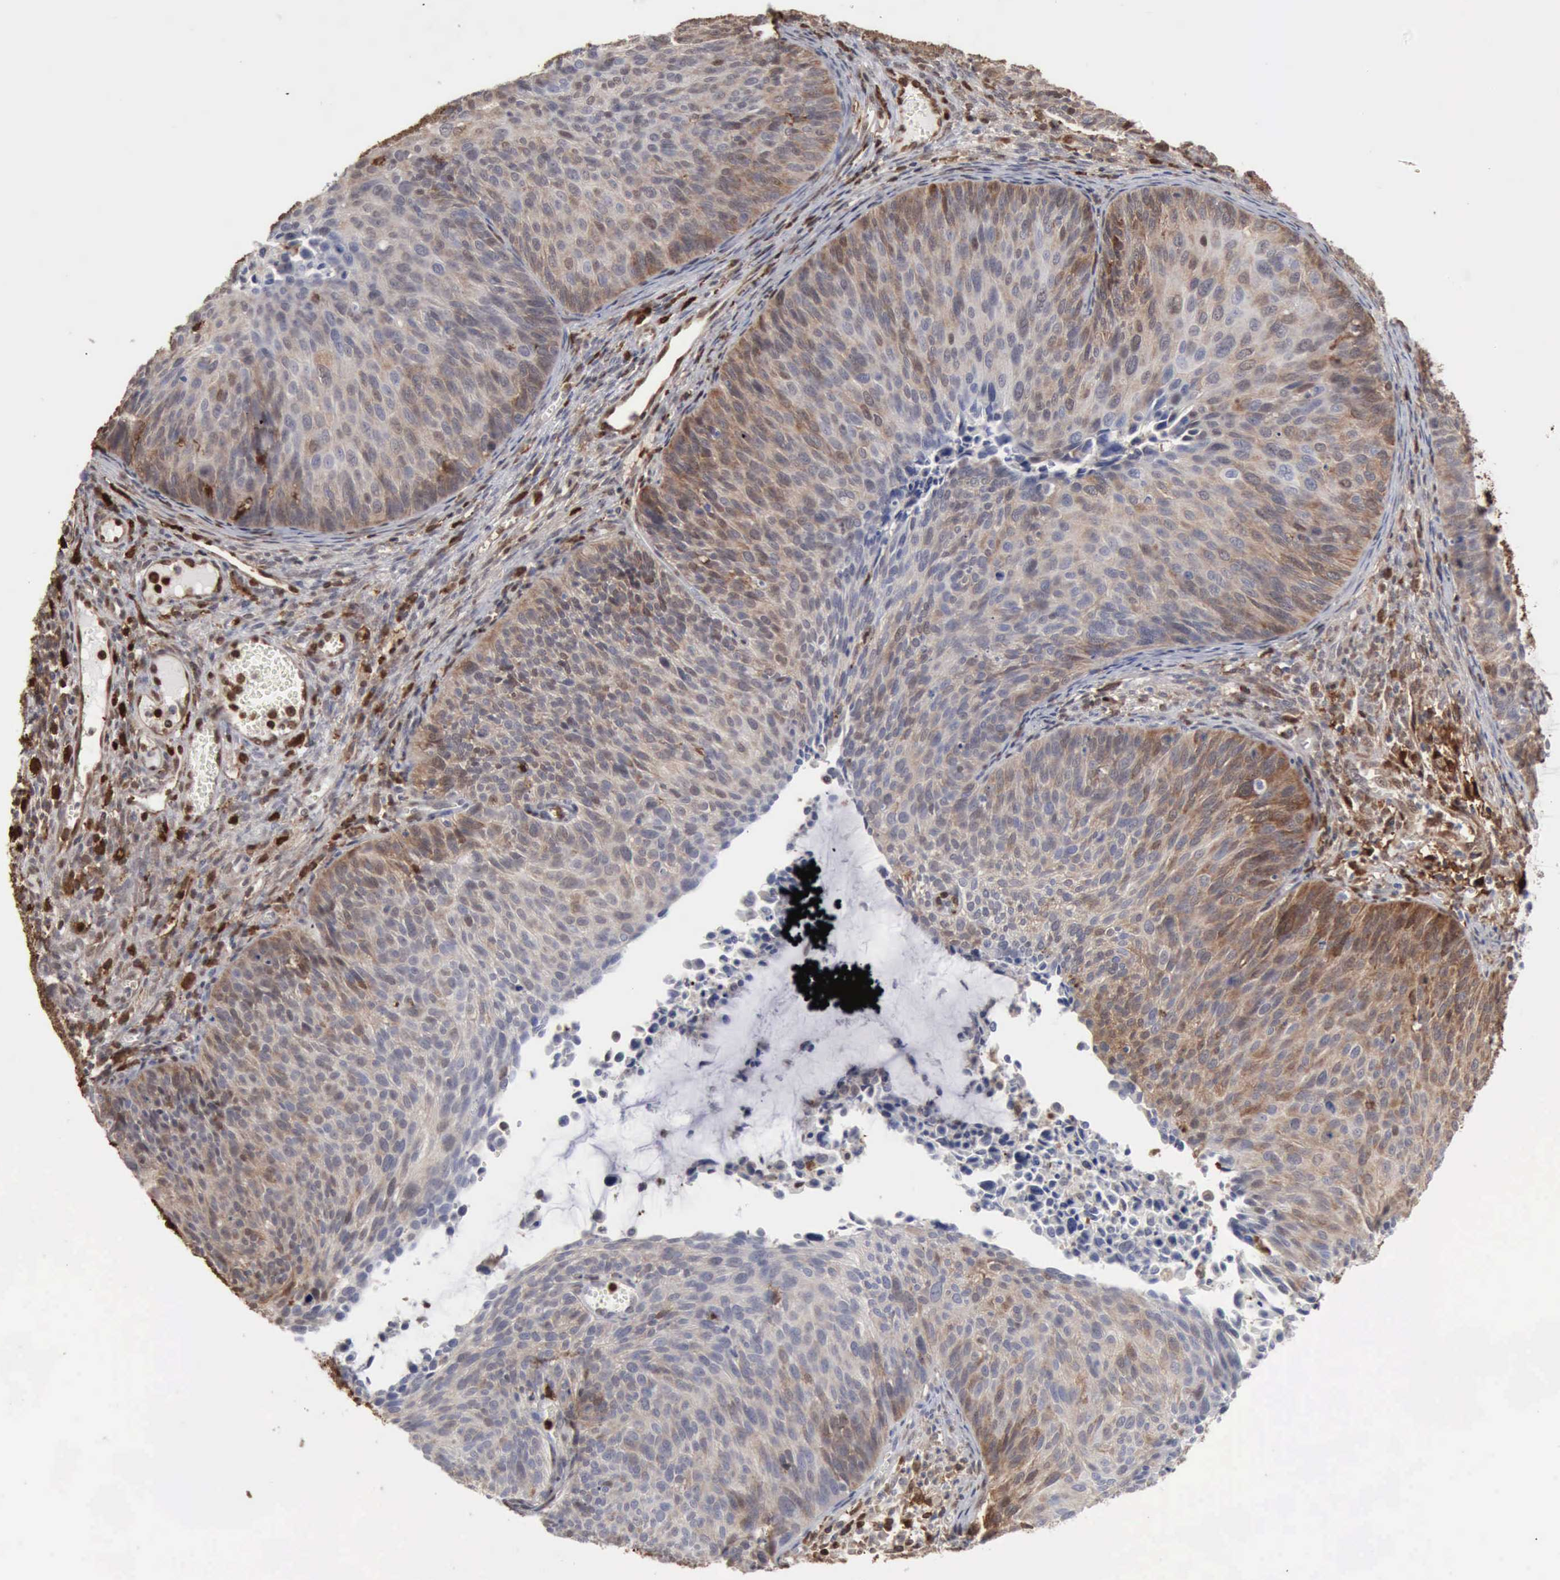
{"staining": {"intensity": "weak", "quantity": "<25%", "location": "cytoplasmic/membranous,nuclear"}, "tissue": "cervical cancer", "cell_type": "Tumor cells", "image_type": "cancer", "snomed": [{"axis": "morphology", "description": "Squamous cell carcinoma, NOS"}, {"axis": "topography", "description": "Cervix"}], "caption": "Human cervical cancer (squamous cell carcinoma) stained for a protein using immunohistochemistry shows no positivity in tumor cells.", "gene": "STAT1", "patient": {"sex": "female", "age": 36}}